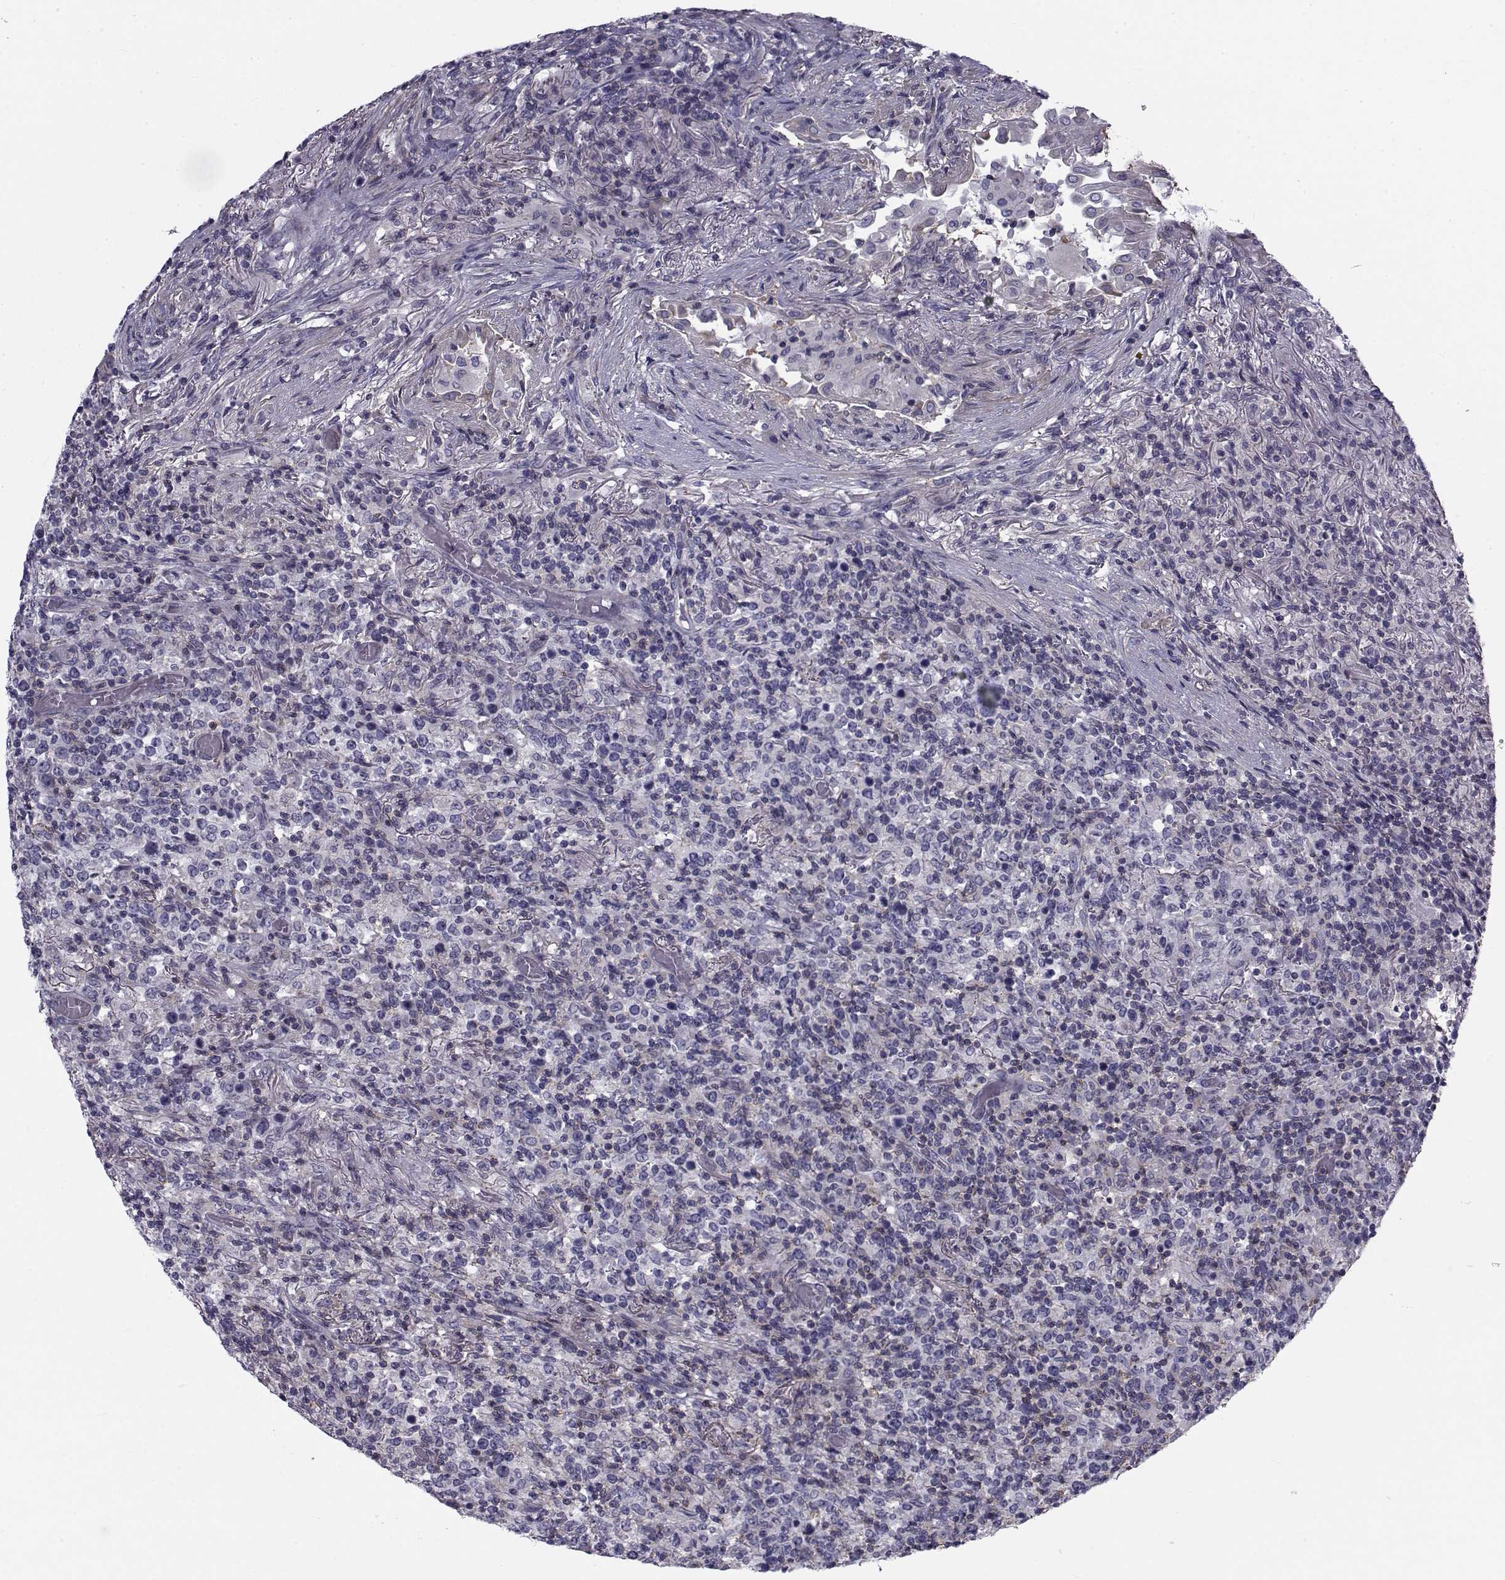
{"staining": {"intensity": "negative", "quantity": "none", "location": "none"}, "tissue": "lymphoma", "cell_type": "Tumor cells", "image_type": "cancer", "snomed": [{"axis": "morphology", "description": "Malignant lymphoma, non-Hodgkin's type, High grade"}, {"axis": "topography", "description": "Lung"}], "caption": "Immunohistochemistry (IHC) of human lymphoma shows no staining in tumor cells.", "gene": "LRRC27", "patient": {"sex": "male", "age": 79}}